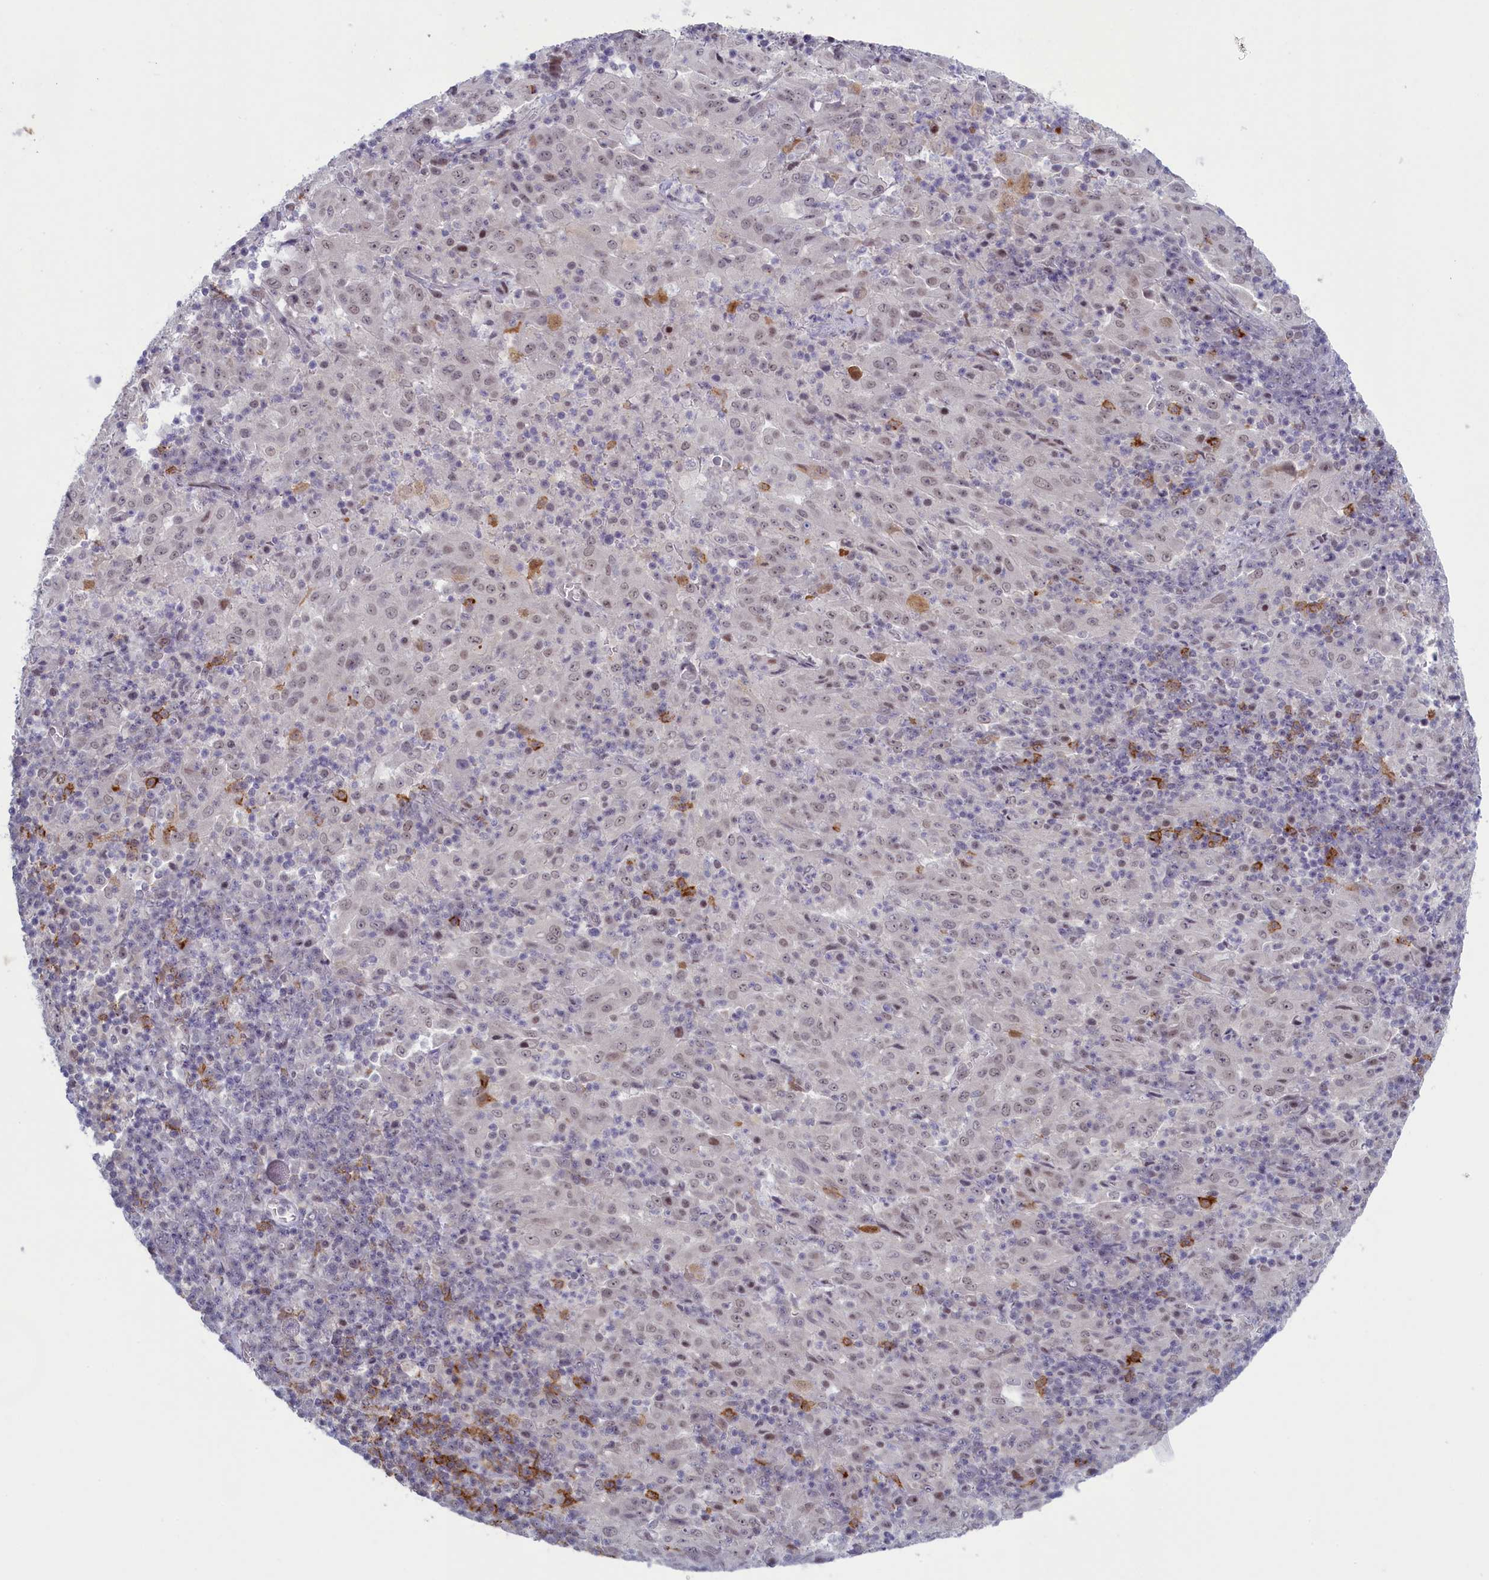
{"staining": {"intensity": "negative", "quantity": "none", "location": "none"}, "tissue": "pancreatic cancer", "cell_type": "Tumor cells", "image_type": "cancer", "snomed": [{"axis": "morphology", "description": "Adenocarcinoma, NOS"}, {"axis": "topography", "description": "Pancreas"}], "caption": "A histopathology image of human adenocarcinoma (pancreatic) is negative for staining in tumor cells. Nuclei are stained in blue.", "gene": "ATF7IP2", "patient": {"sex": "male", "age": 63}}